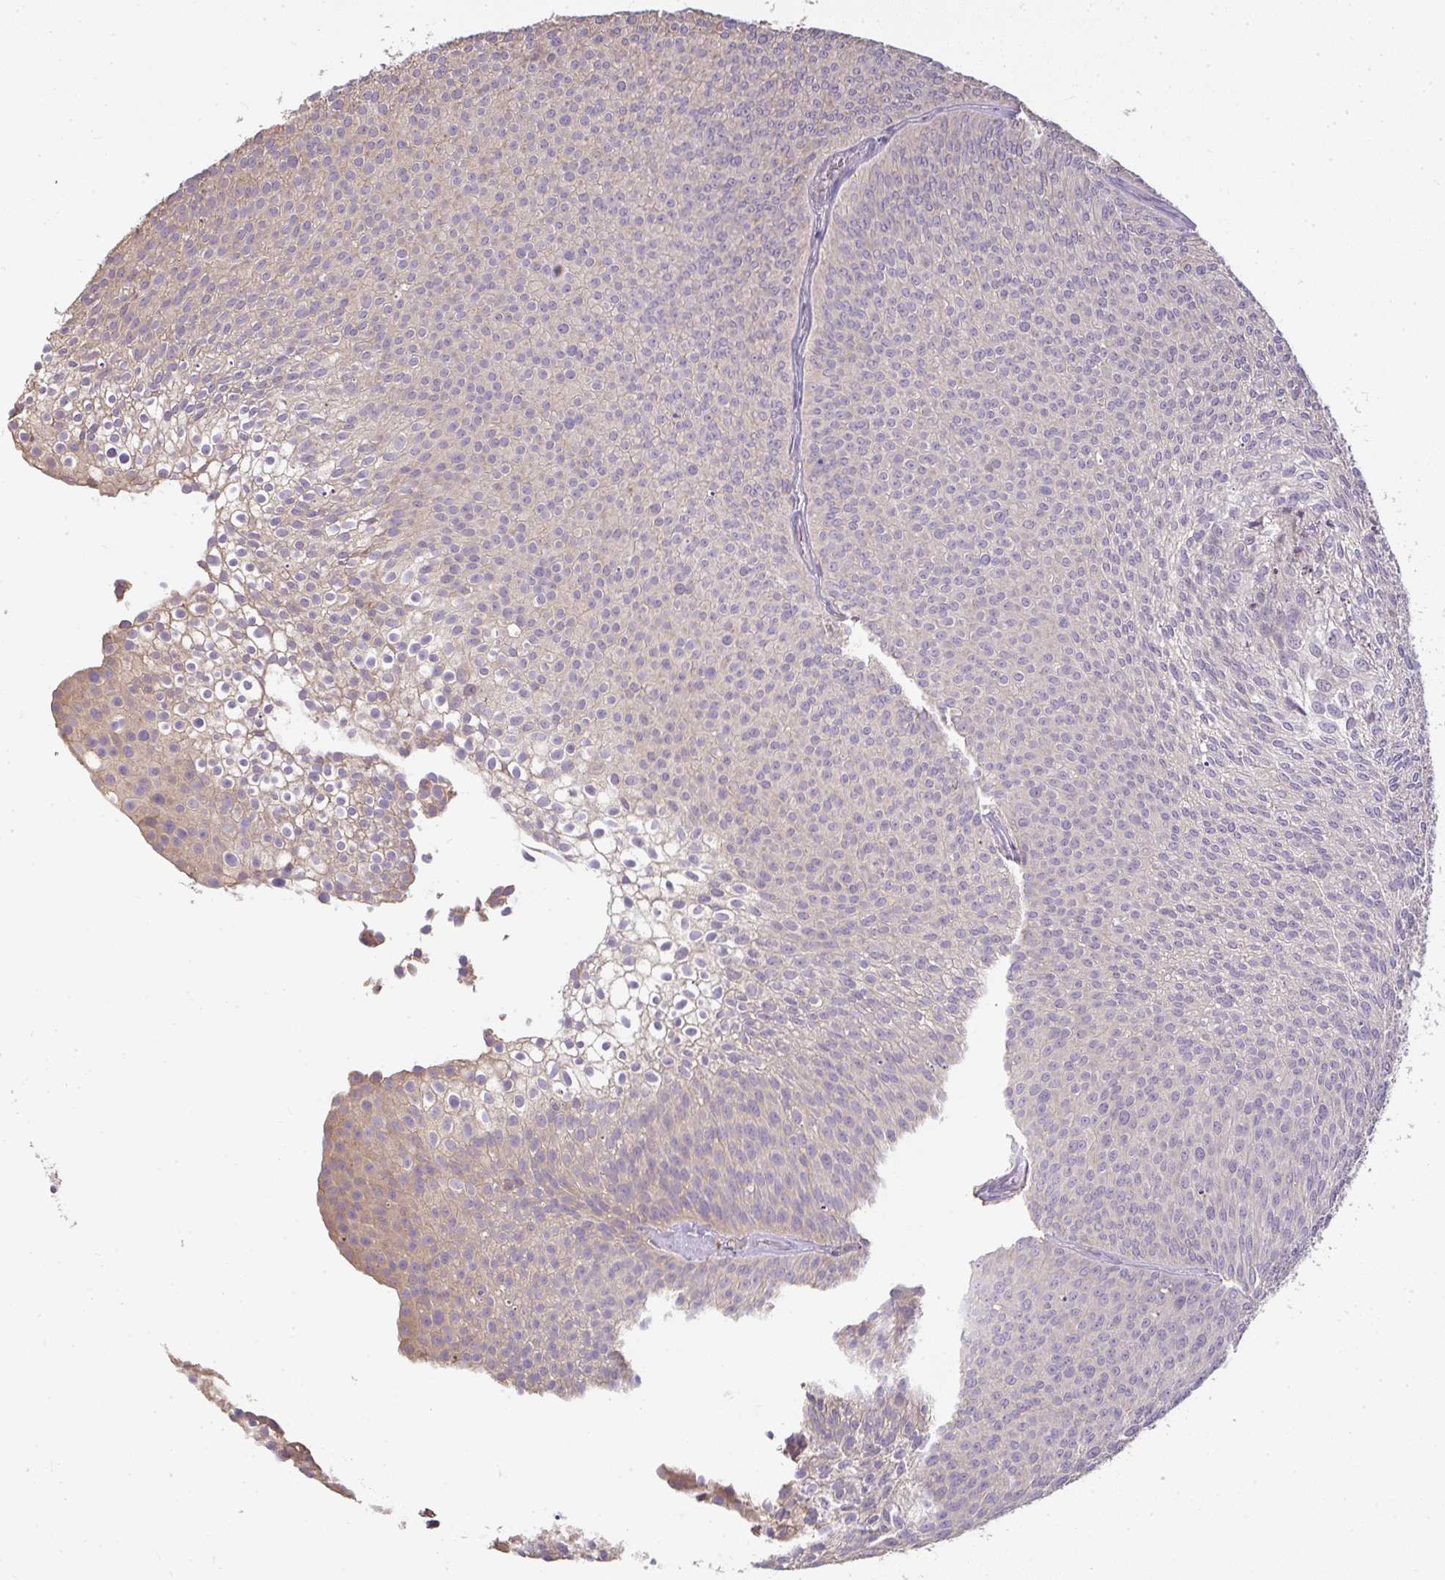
{"staining": {"intensity": "negative", "quantity": "none", "location": "none"}, "tissue": "urothelial cancer", "cell_type": "Tumor cells", "image_type": "cancer", "snomed": [{"axis": "morphology", "description": "Urothelial carcinoma, Low grade"}, {"axis": "topography", "description": "Urinary bladder"}], "caption": "Immunohistochemistry of human low-grade urothelial carcinoma reveals no staining in tumor cells.", "gene": "BRINP3", "patient": {"sex": "male", "age": 91}}